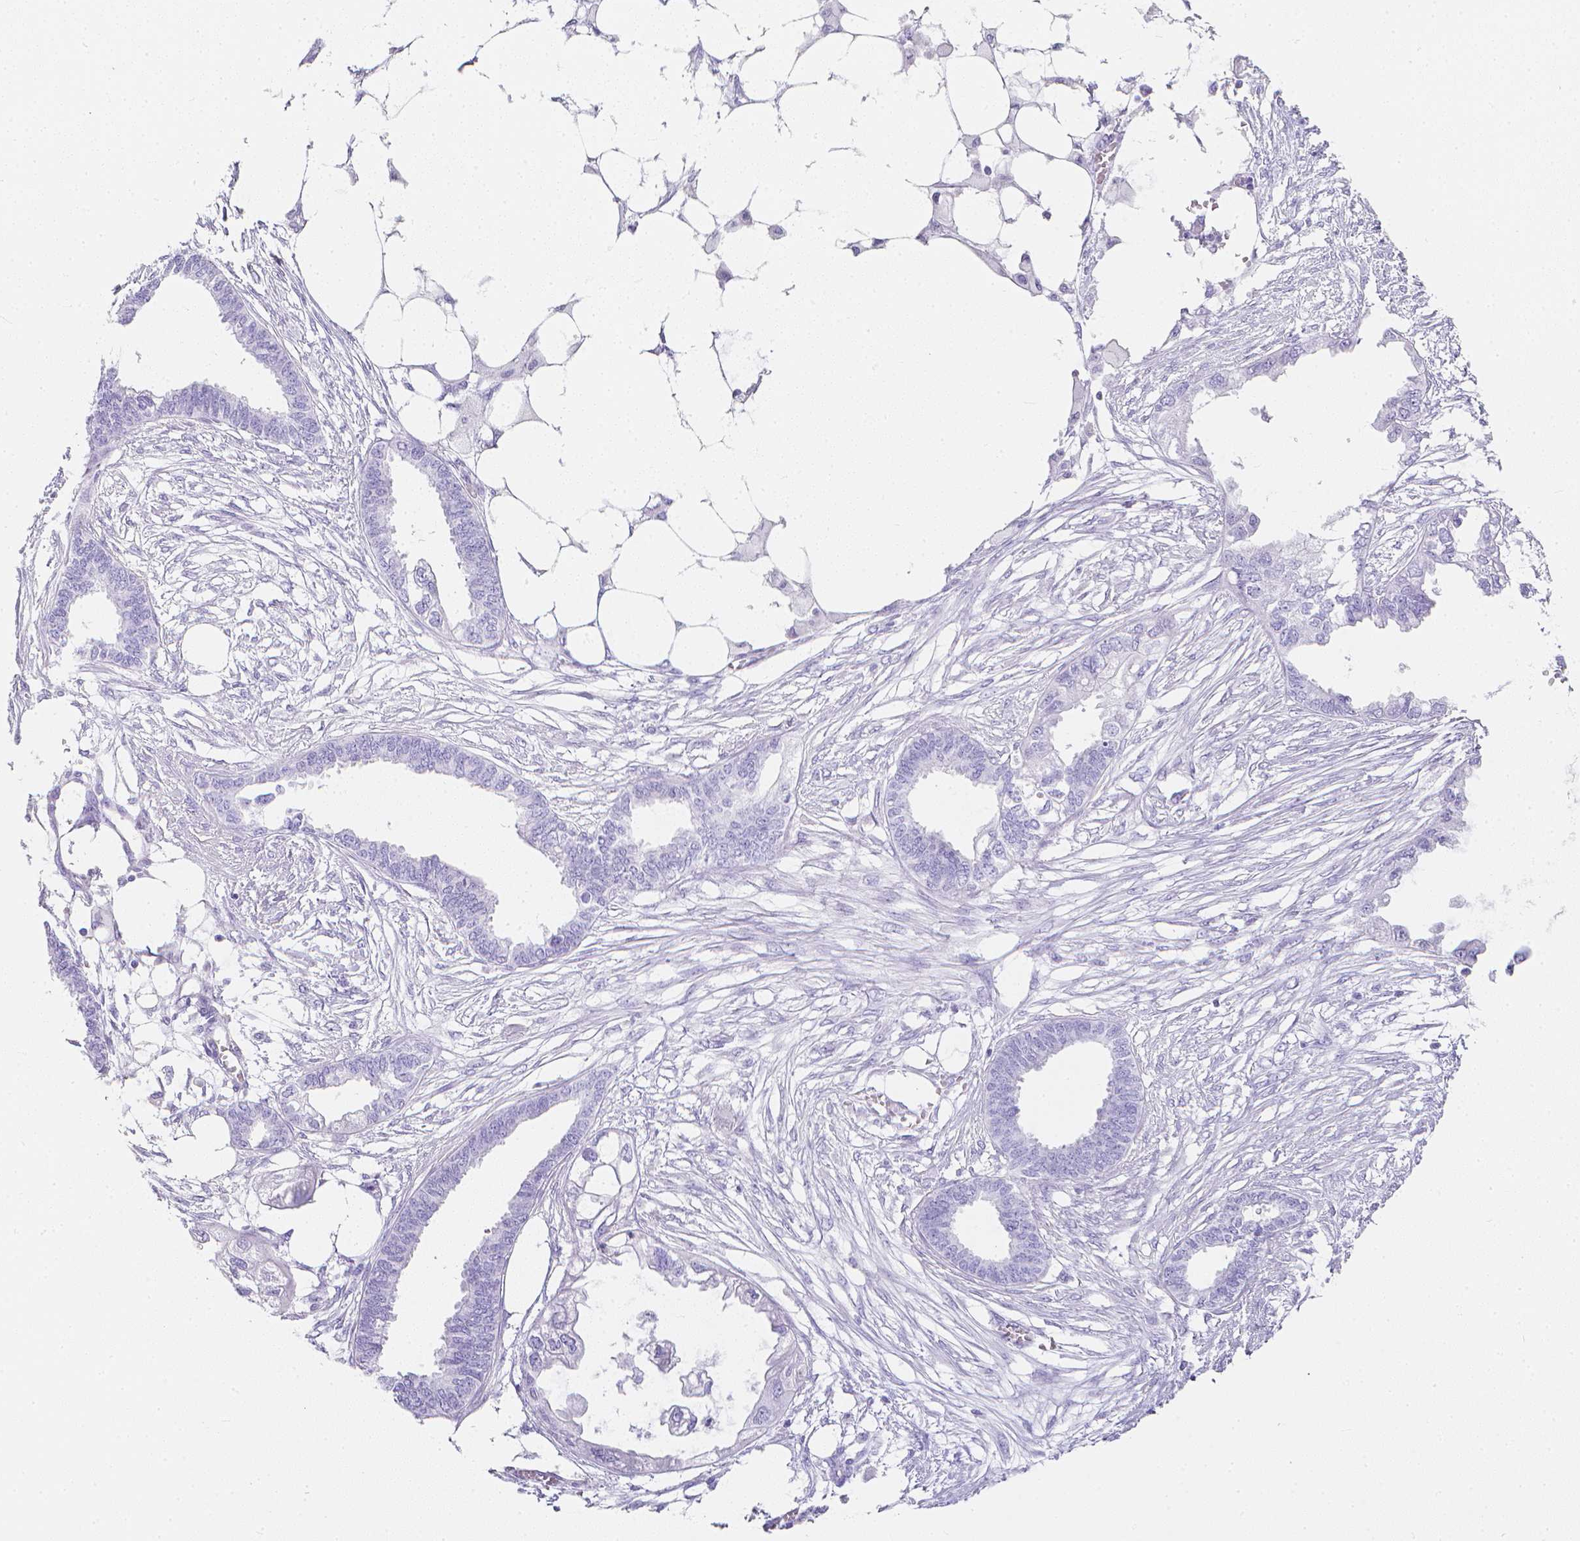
{"staining": {"intensity": "negative", "quantity": "none", "location": "none"}, "tissue": "endometrial cancer", "cell_type": "Tumor cells", "image_type": "cancer", "snomed": [{"axis": "morphology", "description": "Adenocarcinoma, NOS"}, {"axis": "morphology", "description": "Adenocarcinoma, metastatic, NOS"}, {"axis": "topography", "description": "Adipose tissue"}, {"axis": "topography", "description": "Endometrium"}], "caption": "Immunohistochemical staining of human endometrial cancer (adenocarcinoma) exhibits no significant expression in tumor cells.", "gene": "LGALS4", "patient": {"sex": "female", "age": 67}}